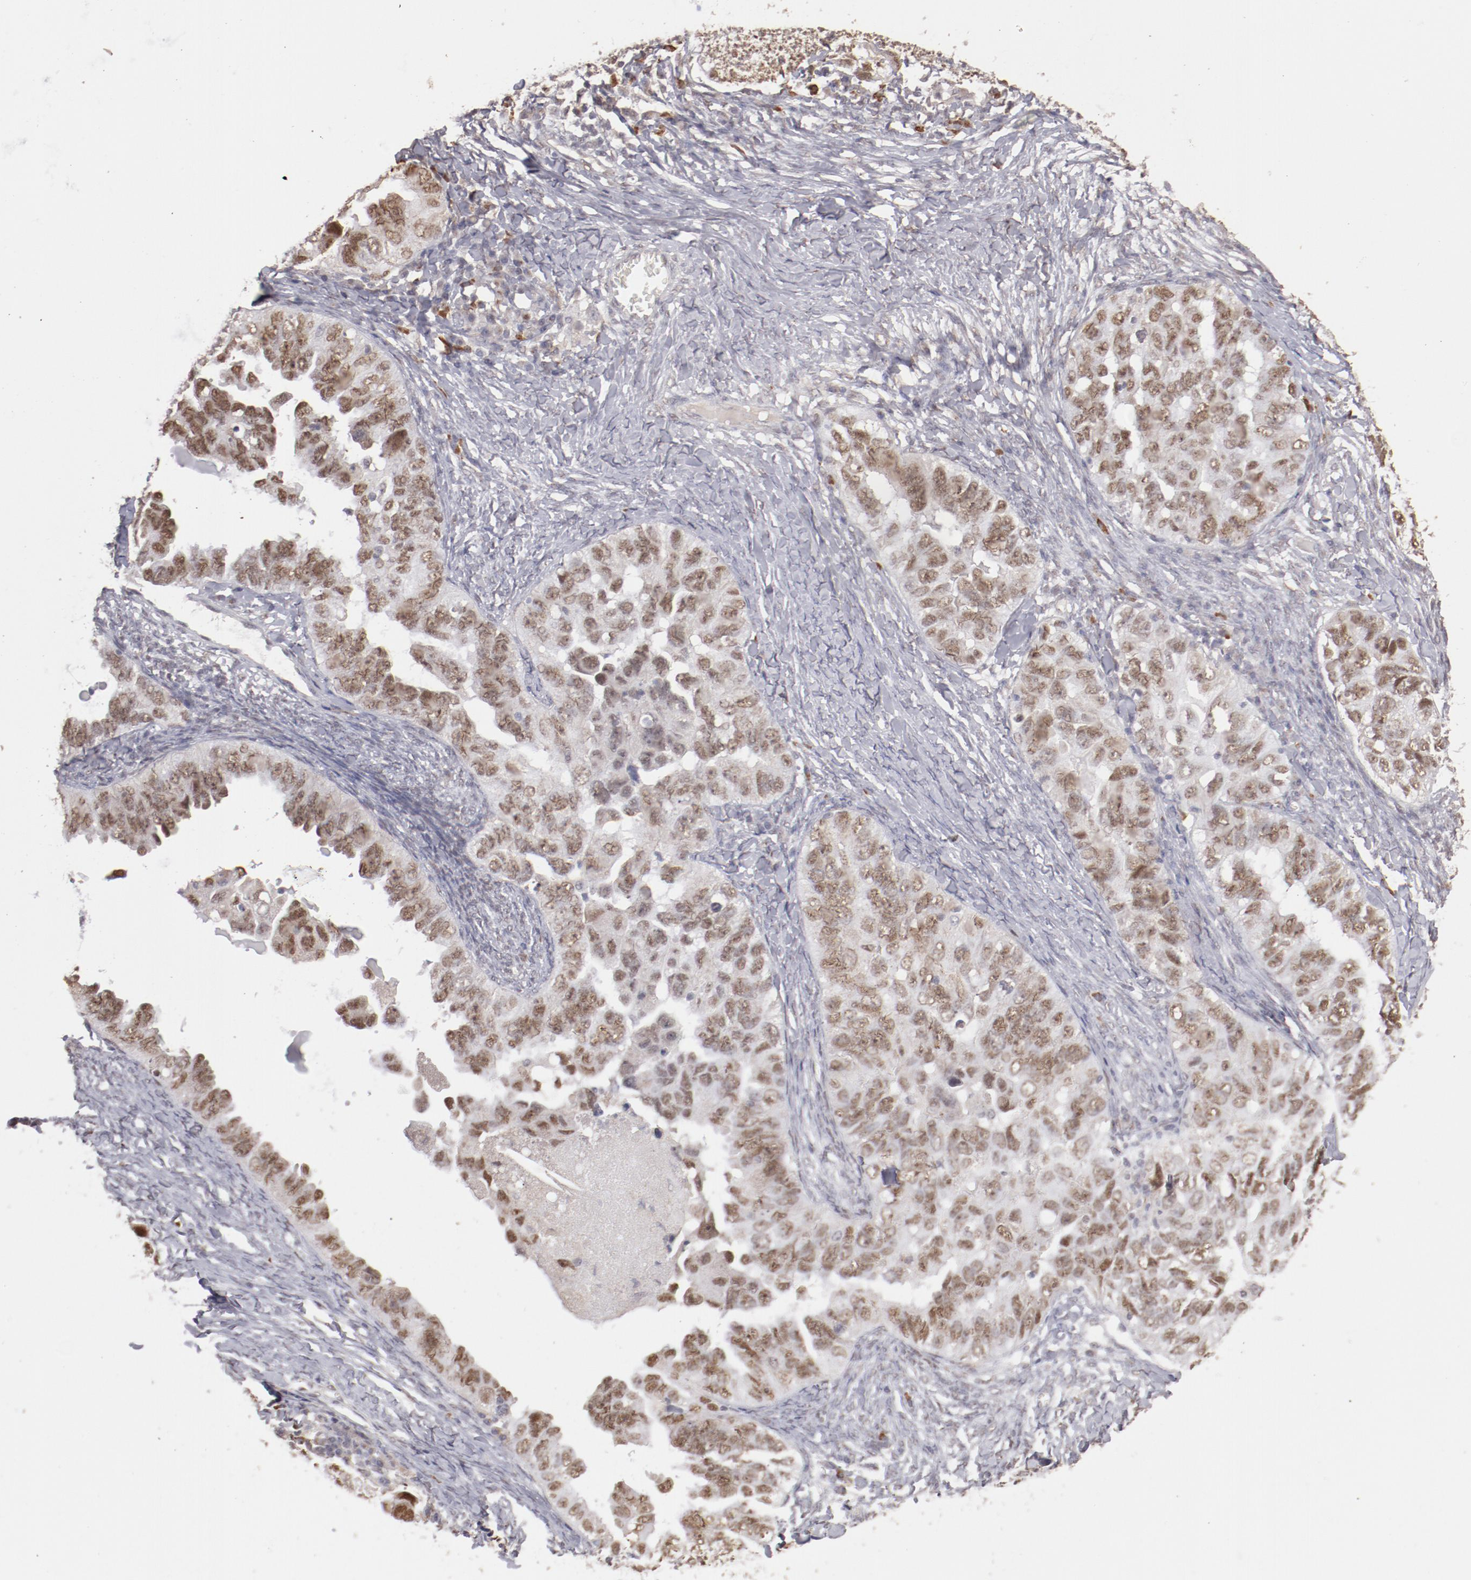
{"staining": {"intensity": "moderate", "quantity": ">75%", "location": "nuclear"}, "tissue": "ovarian cancer", "cell_type": "Tumor cells", "image_type": "cancer", "snomed": [{"axis": "morphology", "description": "Cystadenocarcinoma, serous, NOS"}, {"axis": "topography", "description": "Ovary"}], "caption": "IHC (DAB) staining of serous cystadenocarcinoma (ovarian) reveals moderate nuclear protein staining in approximately >75% of tumor cells. (DAB (3,3'-diaminobenzidine) IHC with brightfield microscopy, high magnification).", "gene": "NFE2", "patient": {"sex": "female", "age": 82}}